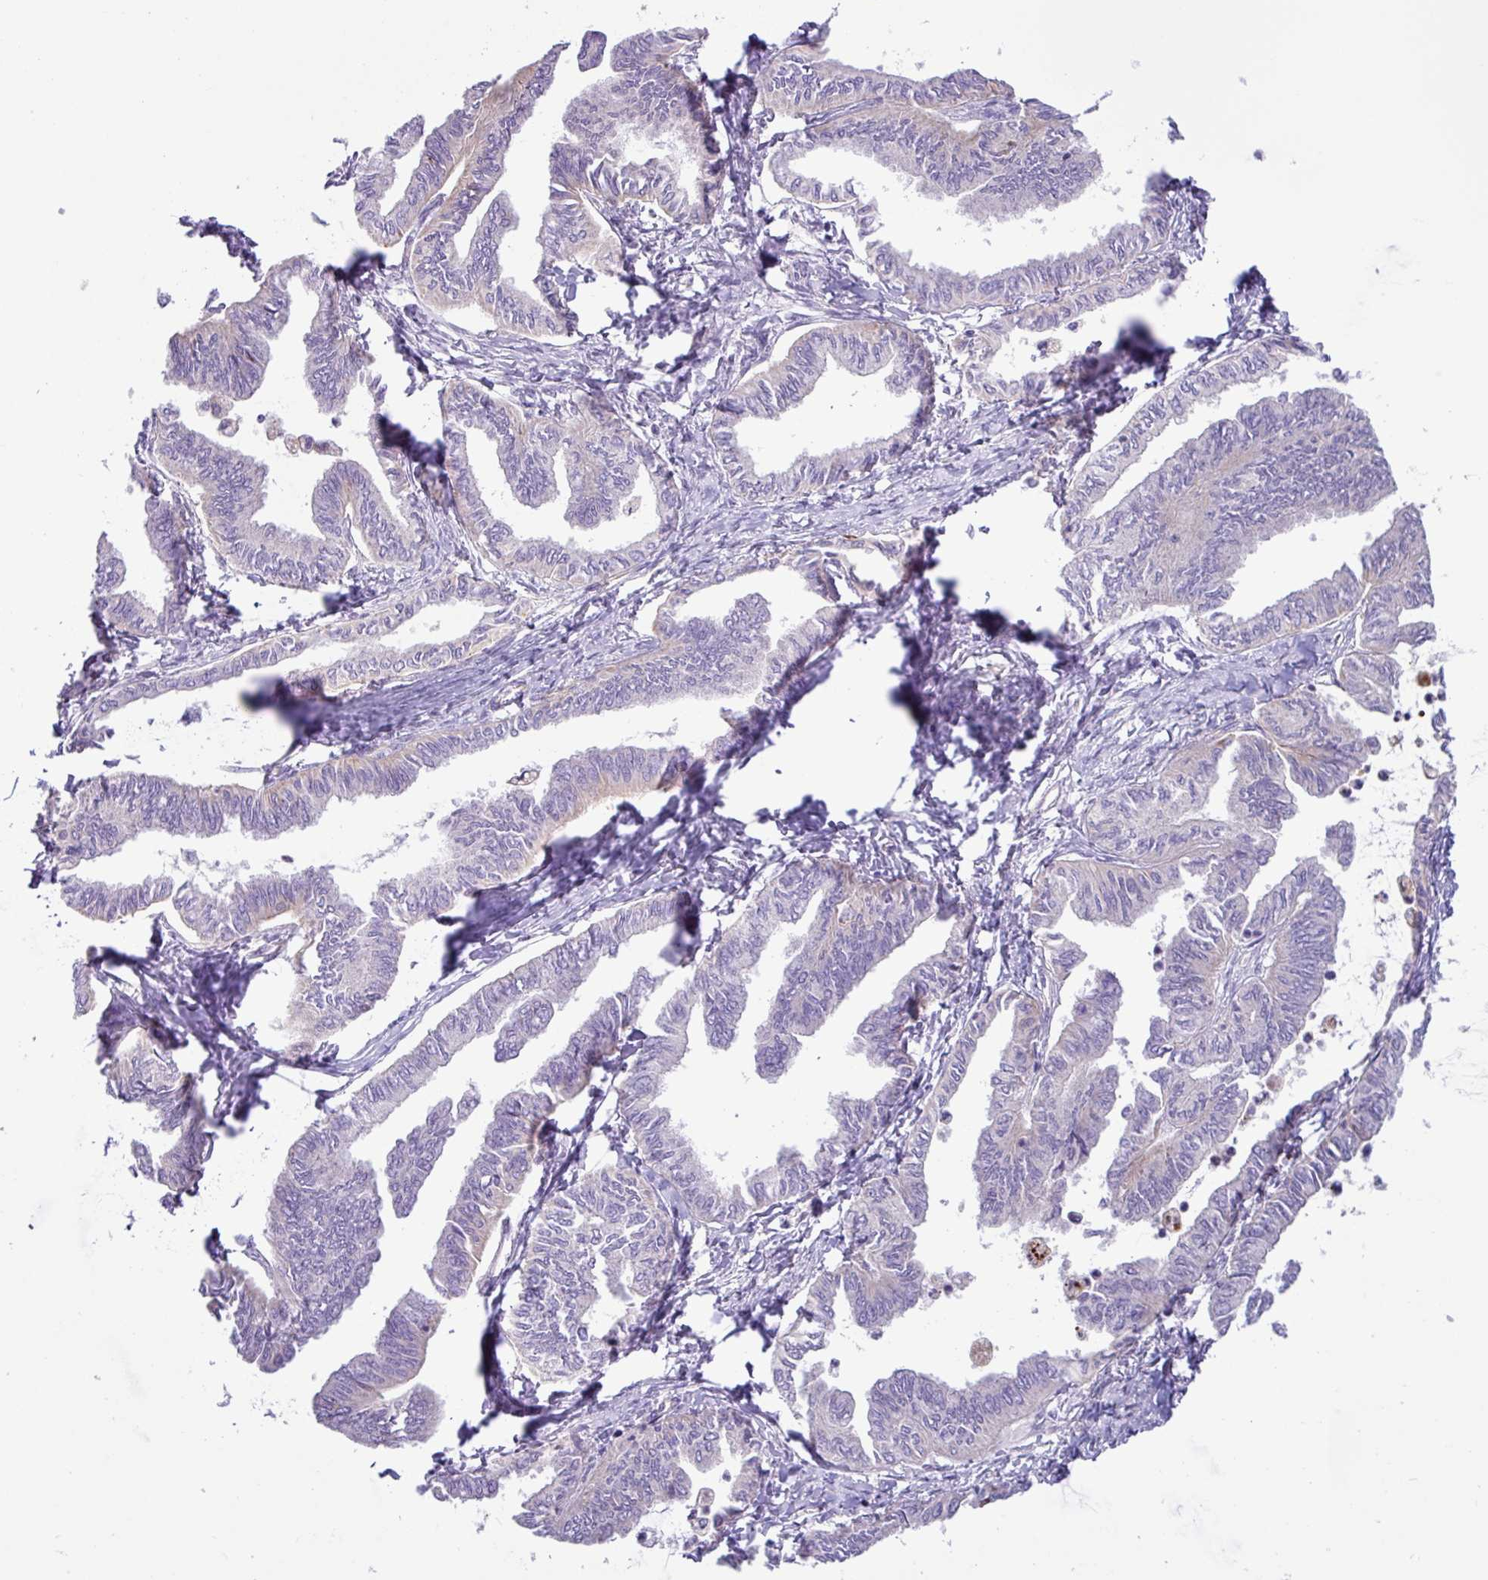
{"staining": {"intensity": "negative", "quantity": "none", "location": "none"}, "tissue": "ovarian cancer", "cell_type": "Tumor cells", "image_type": "cancer", "snomed": [{"axis": "morphology", "description": "Carcinoma, endometroid"}, {"axis": "topography", "description": "Ovary"}], "caption": "The immunohistochemistry (IHC) image has no significant expression in tumor cells of endometroid carcinoma (ovarian) tissue. The staining is performed using DAB (3,3'-diaminobenzidine) brown chromogen with nuclei counter-stained in using hematoxylin.", "gene": "MRM2", "patient": {"sex": "female", "age": 70}}